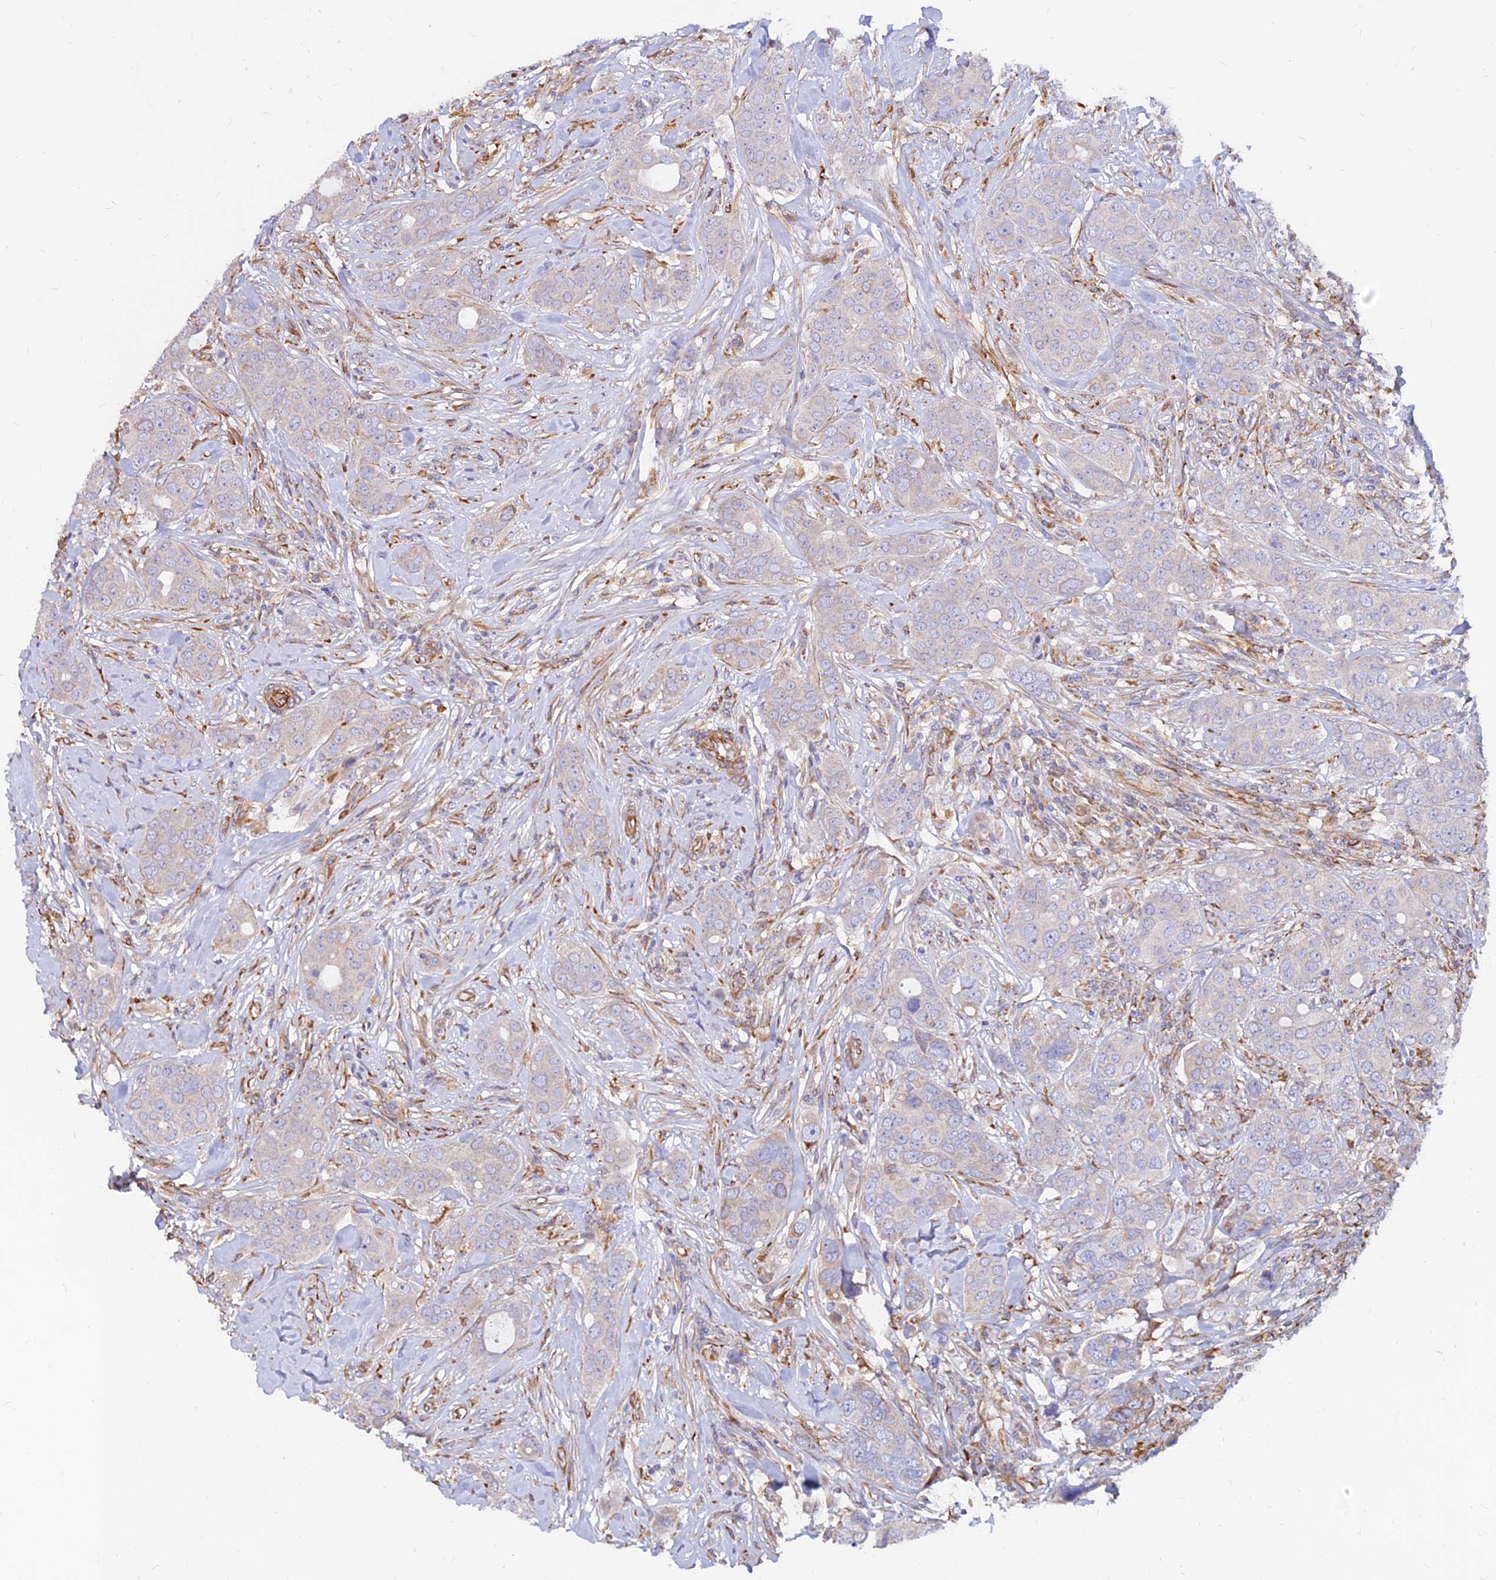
{"staining": {"intensity": "weak", "quantity": "<25%", "location": "cytoplasmic/membranous"}, "tissue": "breast cancer", "cell_type": "Tumor cells", "image_type": "cancer", "snomed": [{"axis": "morphology", "description": "Duct carcinoma"}, {"axis": "topography", "description": "Breast"}], "caption": "Immunohistochemistry (IHC) photomicrograph of breast invasive ductal carcinoma stained for a protein (brown), which exhibits no staining in tumor cells.", "gene": "CDK18", "patient": {"sex": "female", "age": 43}}